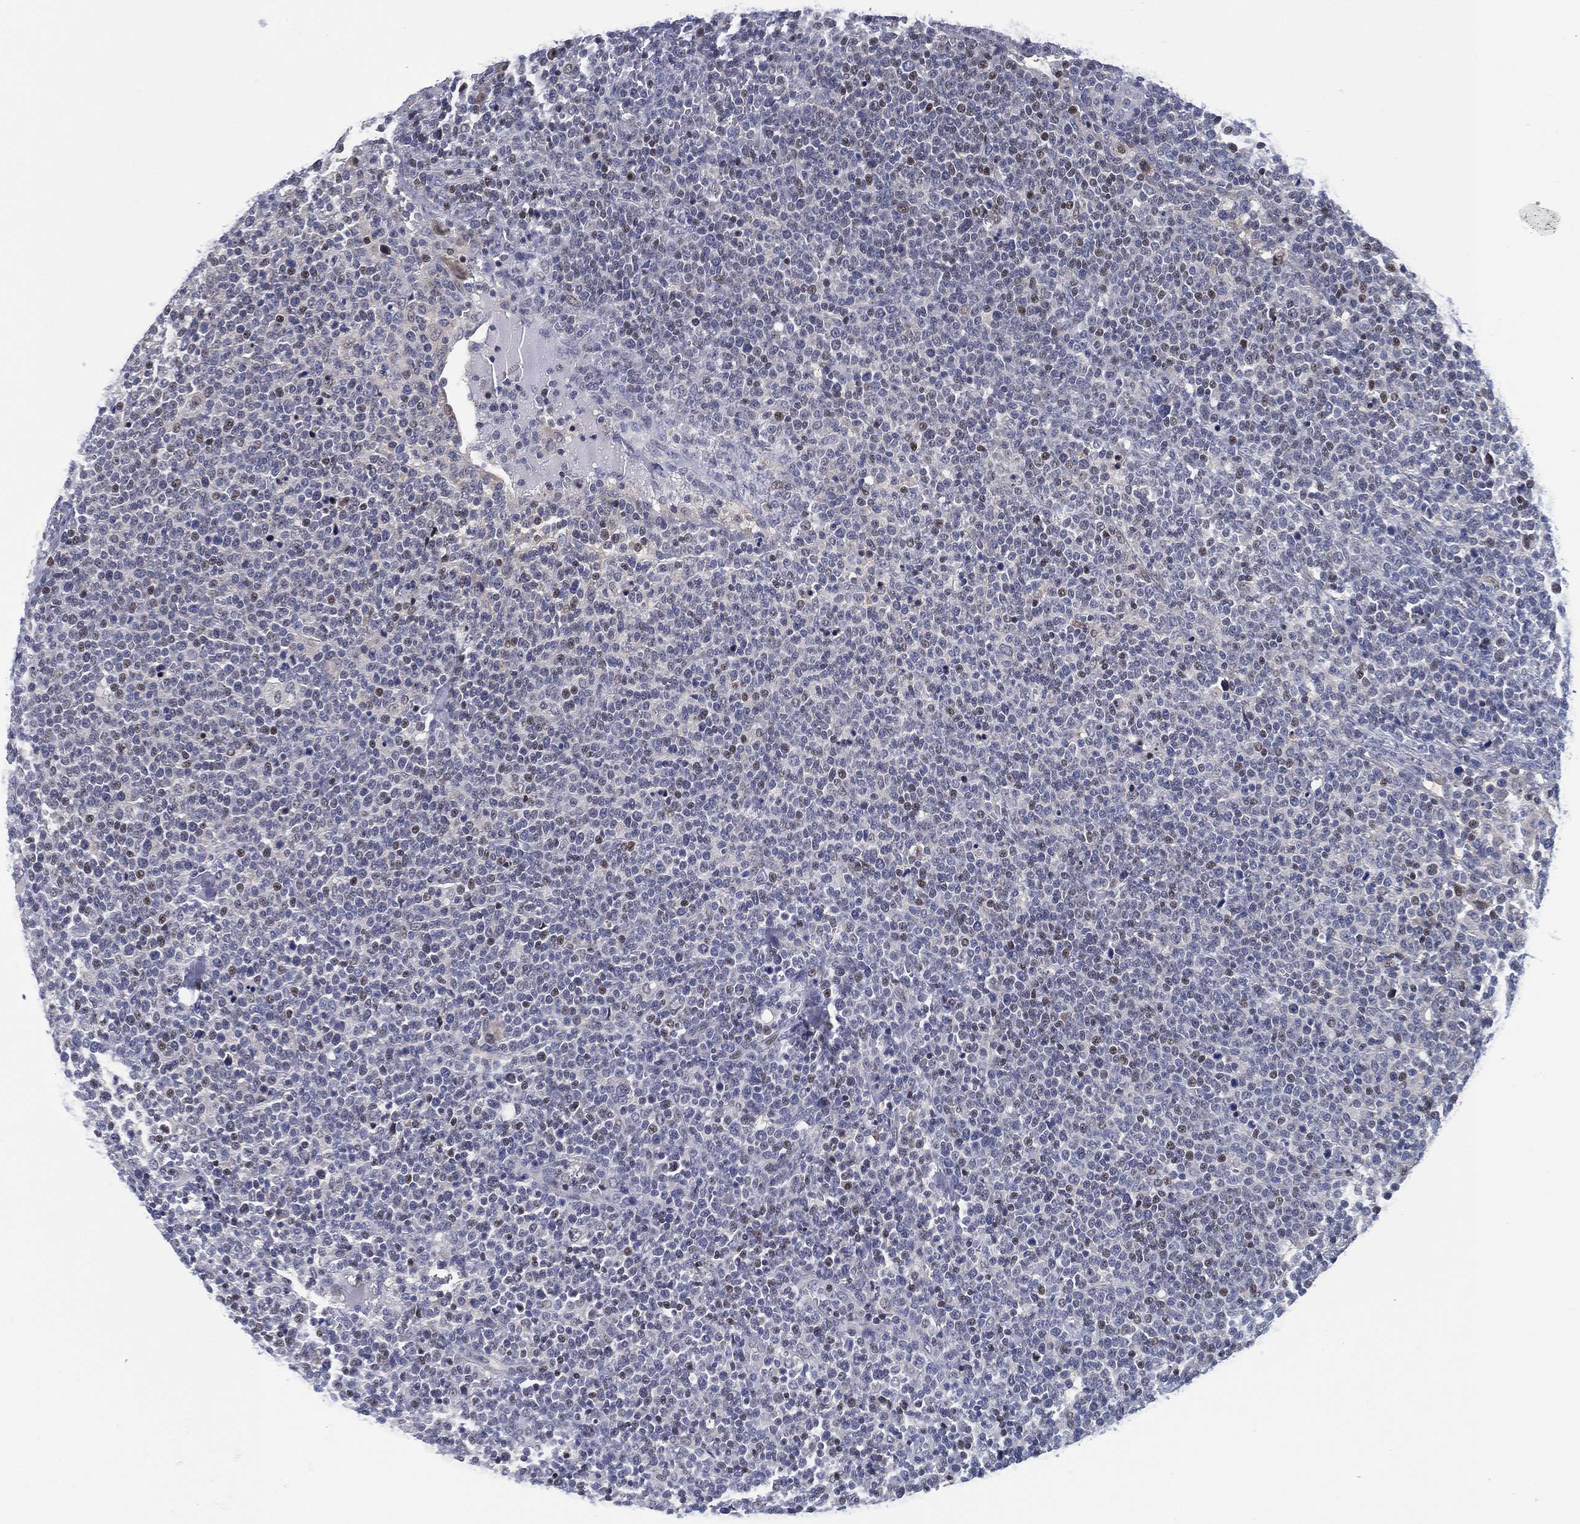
{"staining": {"intensity": "weak", "quantity": "<25%", "location": "nuclear"}, "tissue": "lymphoma", "cell_type": "Tumor cells", "image_type": "cancer", "snomed": [{"axis": "morphology", "description": "Malignant lymphoma, non-Hodgkin's type, High grade"}, {"axis": "topography", "description": "Lymph node"}], "caption": "Protein analysis of malignant lymphoma, non-Hodgkin's type (high-grade) demonstrates no significant positivity in tumor cells.", "gene": "SLC4A4", "patient": {"sex": "male", "age": 61}}